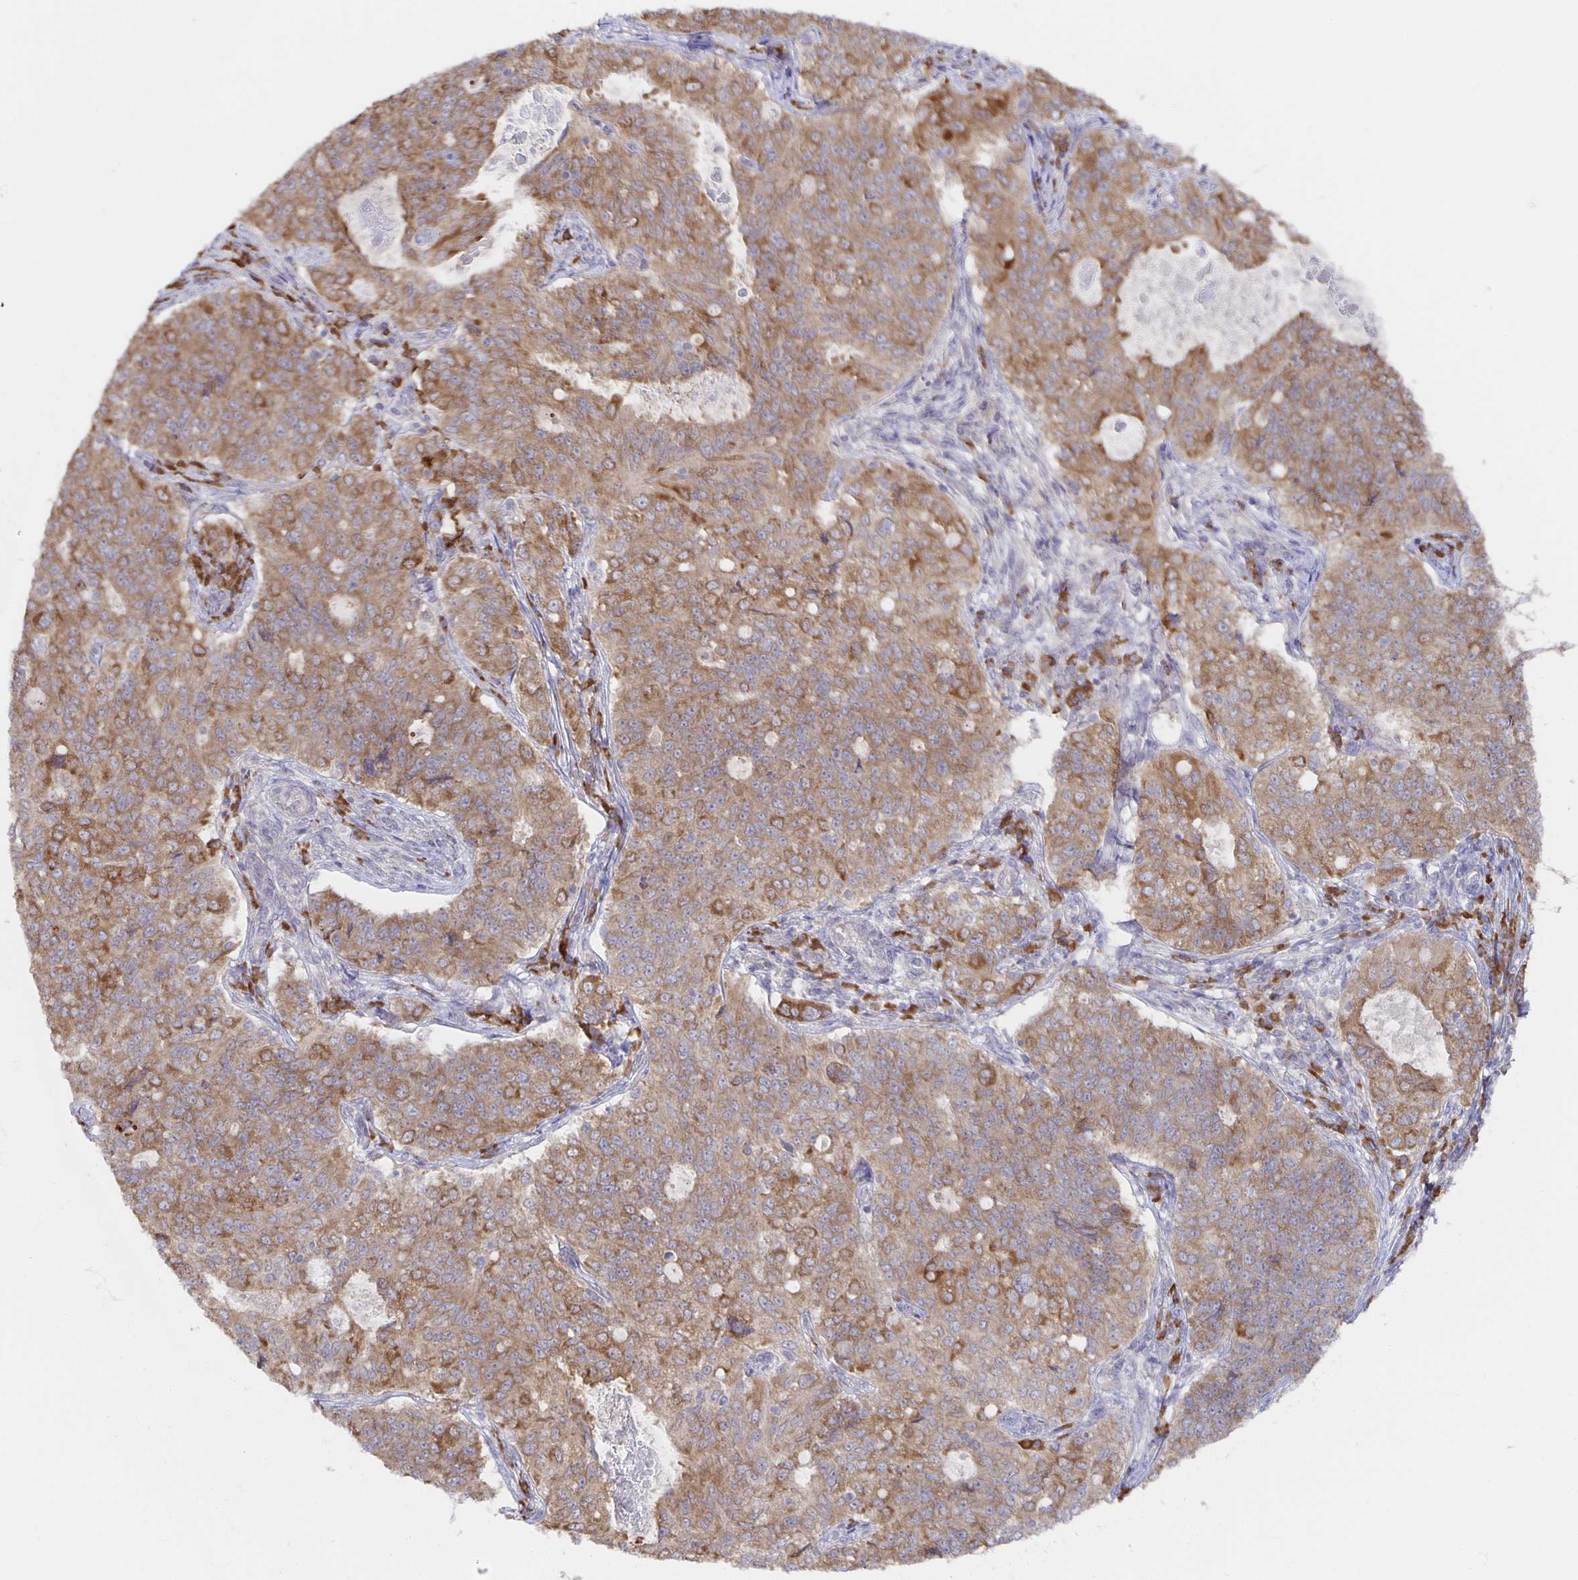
{"staining": {"intensity": "moderate", "quantity": ">75%", "location": "cytoplasmic/membranous"}, "tissue": "endometrial cancer", "cell_type": "Tumor cells", "image_type": "cancer", "snomed": [{"axis": "morphology", "description": "Adenocarcinoma, NOS"}, {"axis": "topography", "description": "Endometrium"}], "caption": "About >75% of tumor cells in human endometrial cancer display moderate cytoplasmic/membranous protein expression as visualized by brown immunohistochemical staining.", "gene": "BAD", "patient": {"sex": "female", "age": 43}}